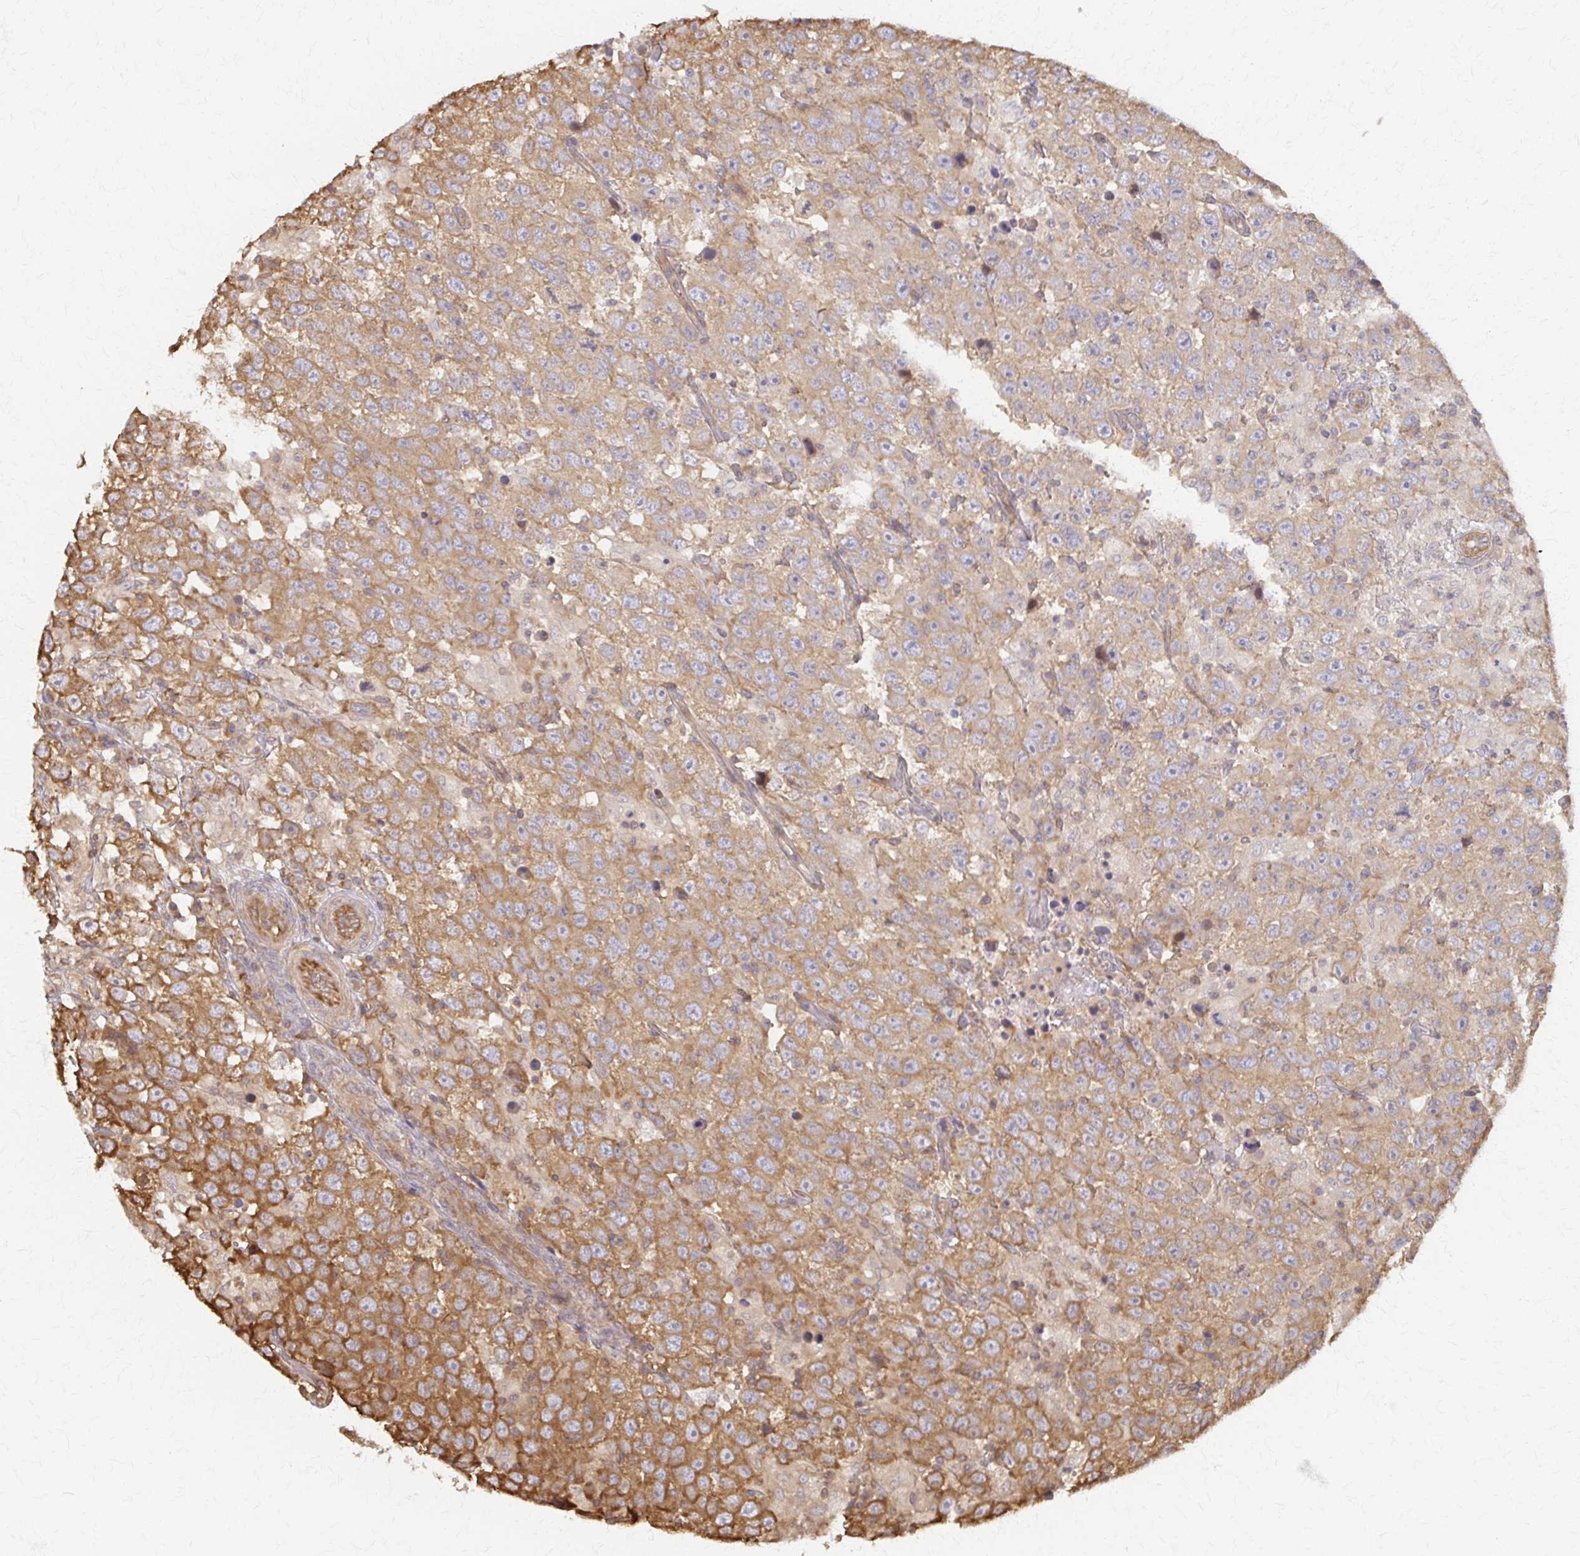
{"staining": {"intensity": "moderate", "quantity": ">75%", "location": "cytoplasmic/membranous"}, "tissue": "testis cancer", "cell_type": "Tumor cells", "image_type": "cancer", "snomed": [{"axis": "morphology", "description": "Seminoma, NOS"}, {"axis": "topography", "description": "Testis"}], "caption": "About >75% of tumor cells in testis cancer (seminoma) exhibit moderate cytoplasmic/membranous protein expression as visualized by brown immunohistochemical staining.", "gene": "ARHGAP35", "patient": {"sex": "male", "age": 41}}